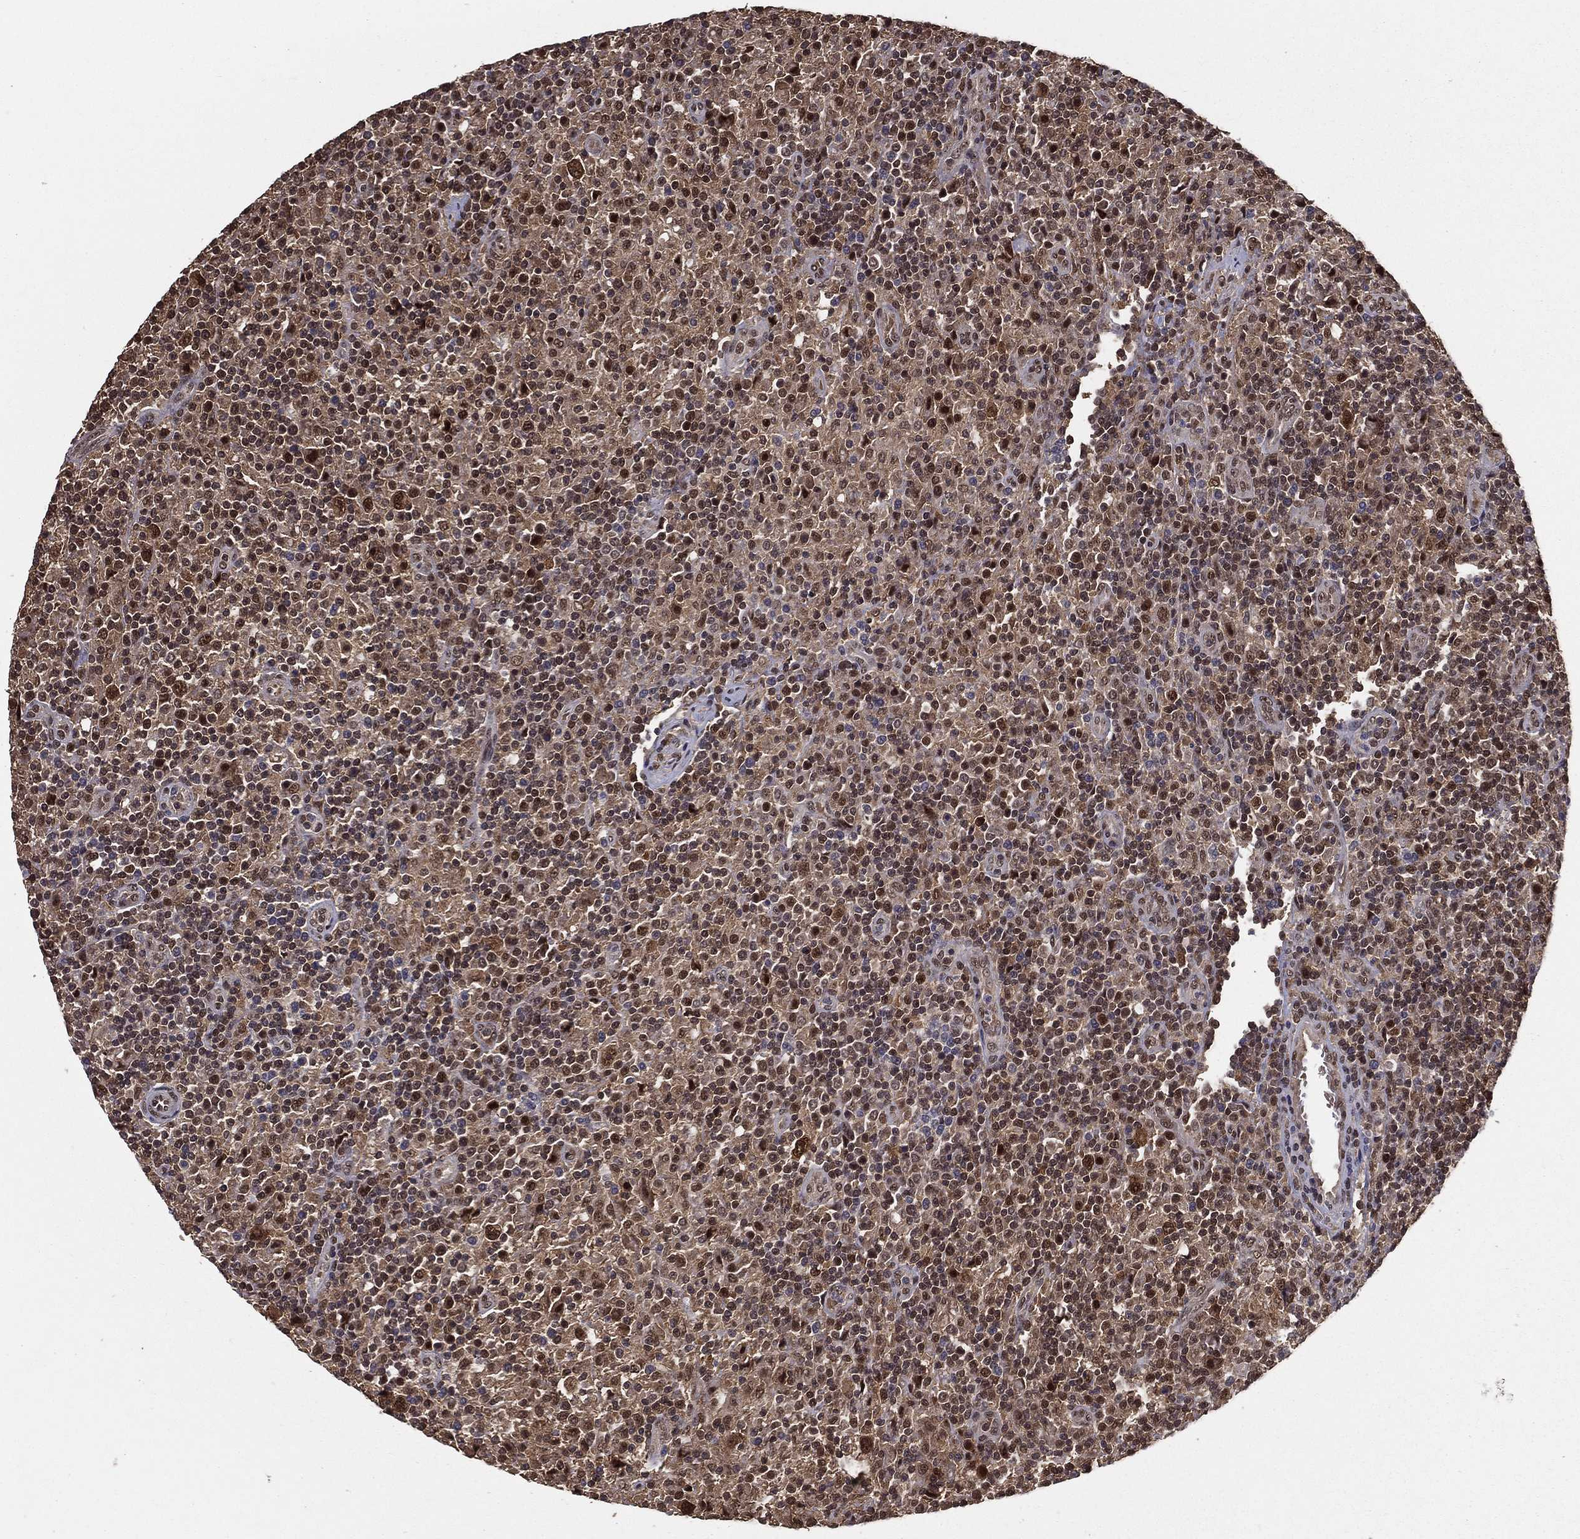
{"staining": {"intensity": "strong", "quantity": "25%-75%", "location": "nuclear"}, "tissue": "lymphoma", "cell_type": "Tumor cells", "image_type": "cancer", "snomed": [{"axis": "morphology", "description": "Hodgkin's disease, NOS"}, {"axis": "topography", "description": "Lymph node"}], "caption": "This histopathology image demonstrates immunohistochemistry (IHC) staining of human lymphoma, with high strong nuclear expression in about 25%-75% of tumor cells.", "gene": "CARM1", "patient": {"sex": "male", "age": 70}}